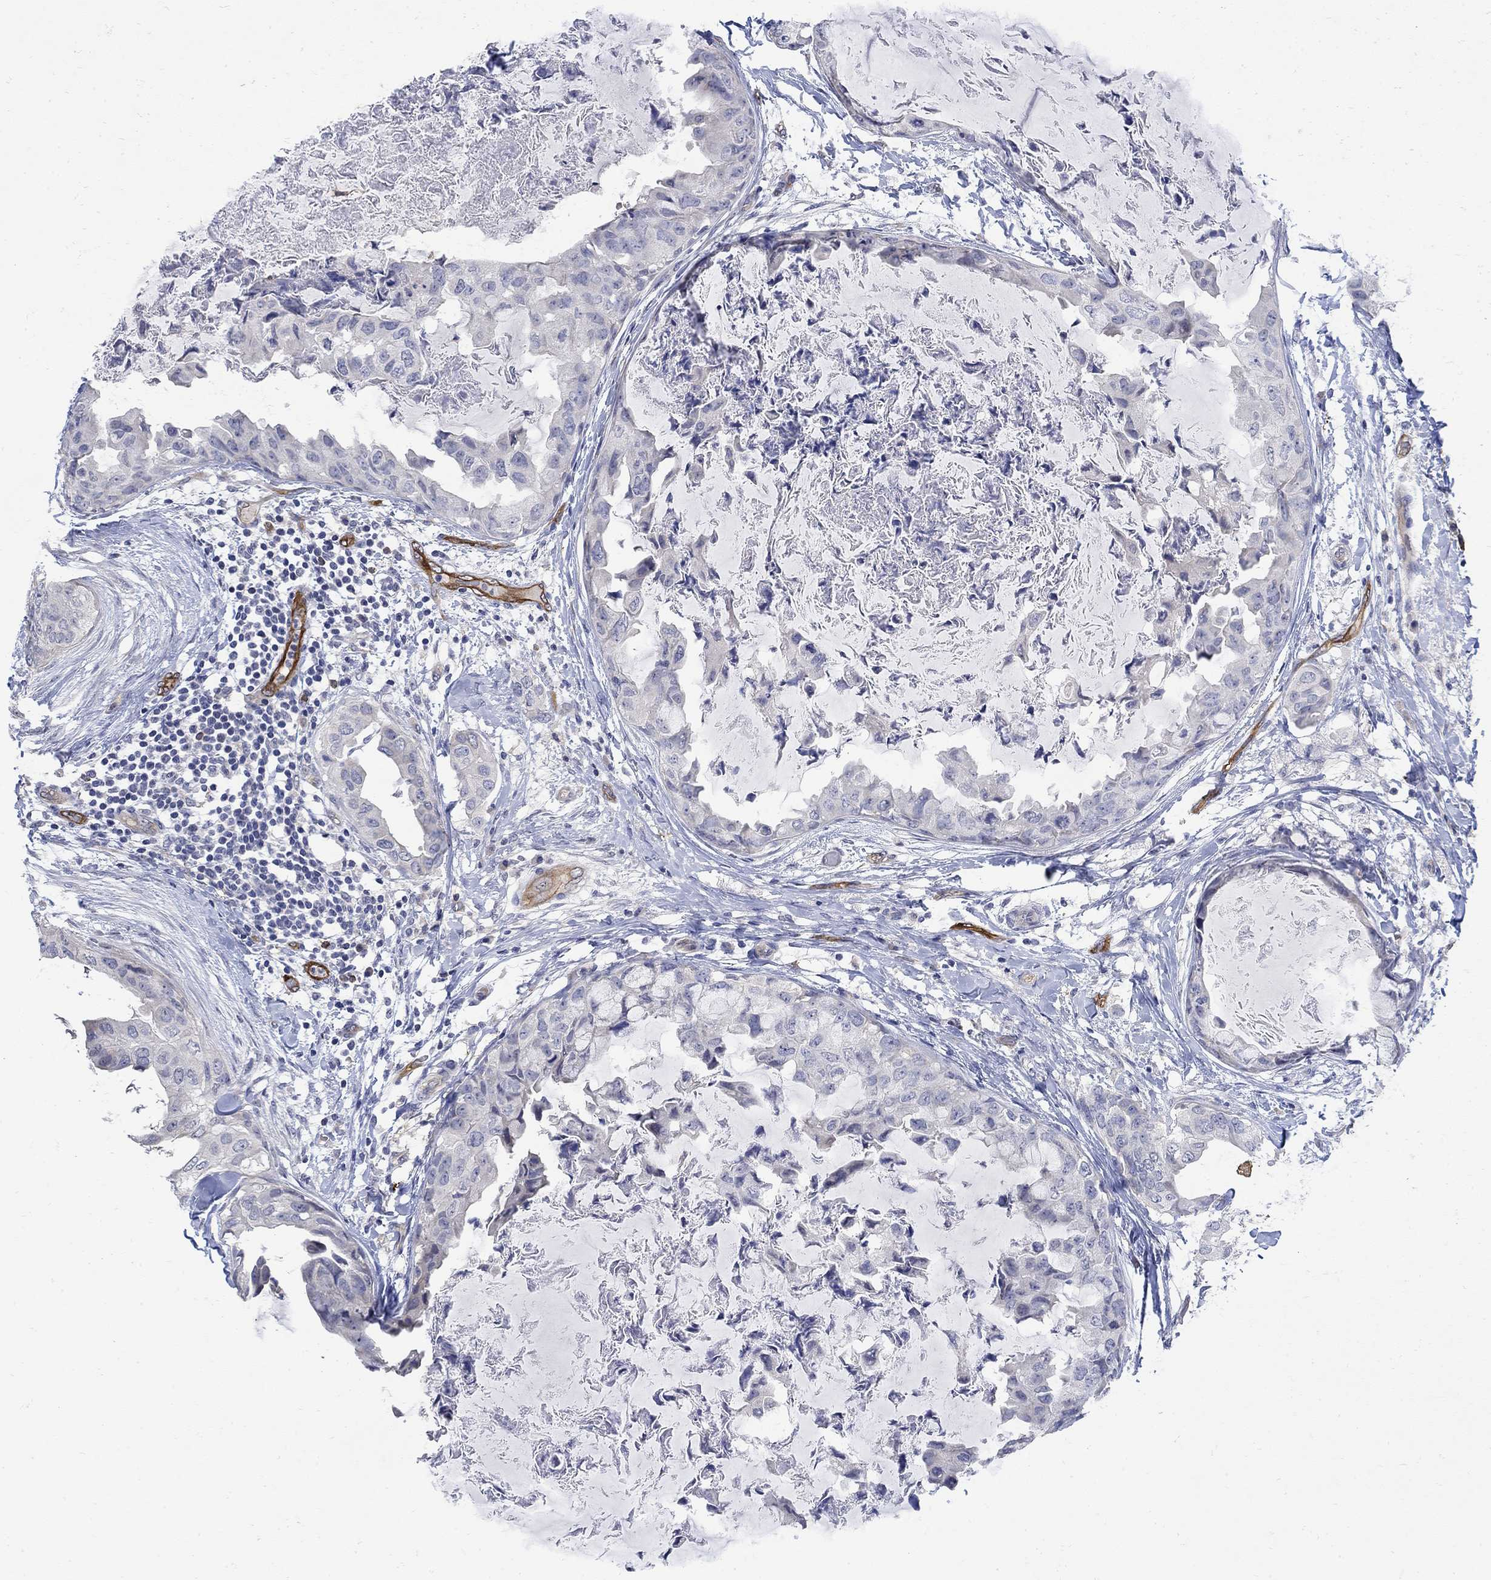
{"staining": {"intensity": "weak", "quantity": "<25%", "location": "cytoplasmic/membranous"}, "tissue": "breast cancer", "cell_type": "Tumor cells", "image_type": "cancer", "snomed": [{"axis": "morphology", "description": "Normal tissue, NOS"}, {"axis": "morphology", "description": "Duct carcinoma"}, {"axis": "topography", "description": "Breast"}], "caption": "Immunohistochemistry (IHC) of human breast cancer demonstrates no positivity in tumor cells.", "gene": "TGM2", "patient": {"sex": "female", "age": 40}}